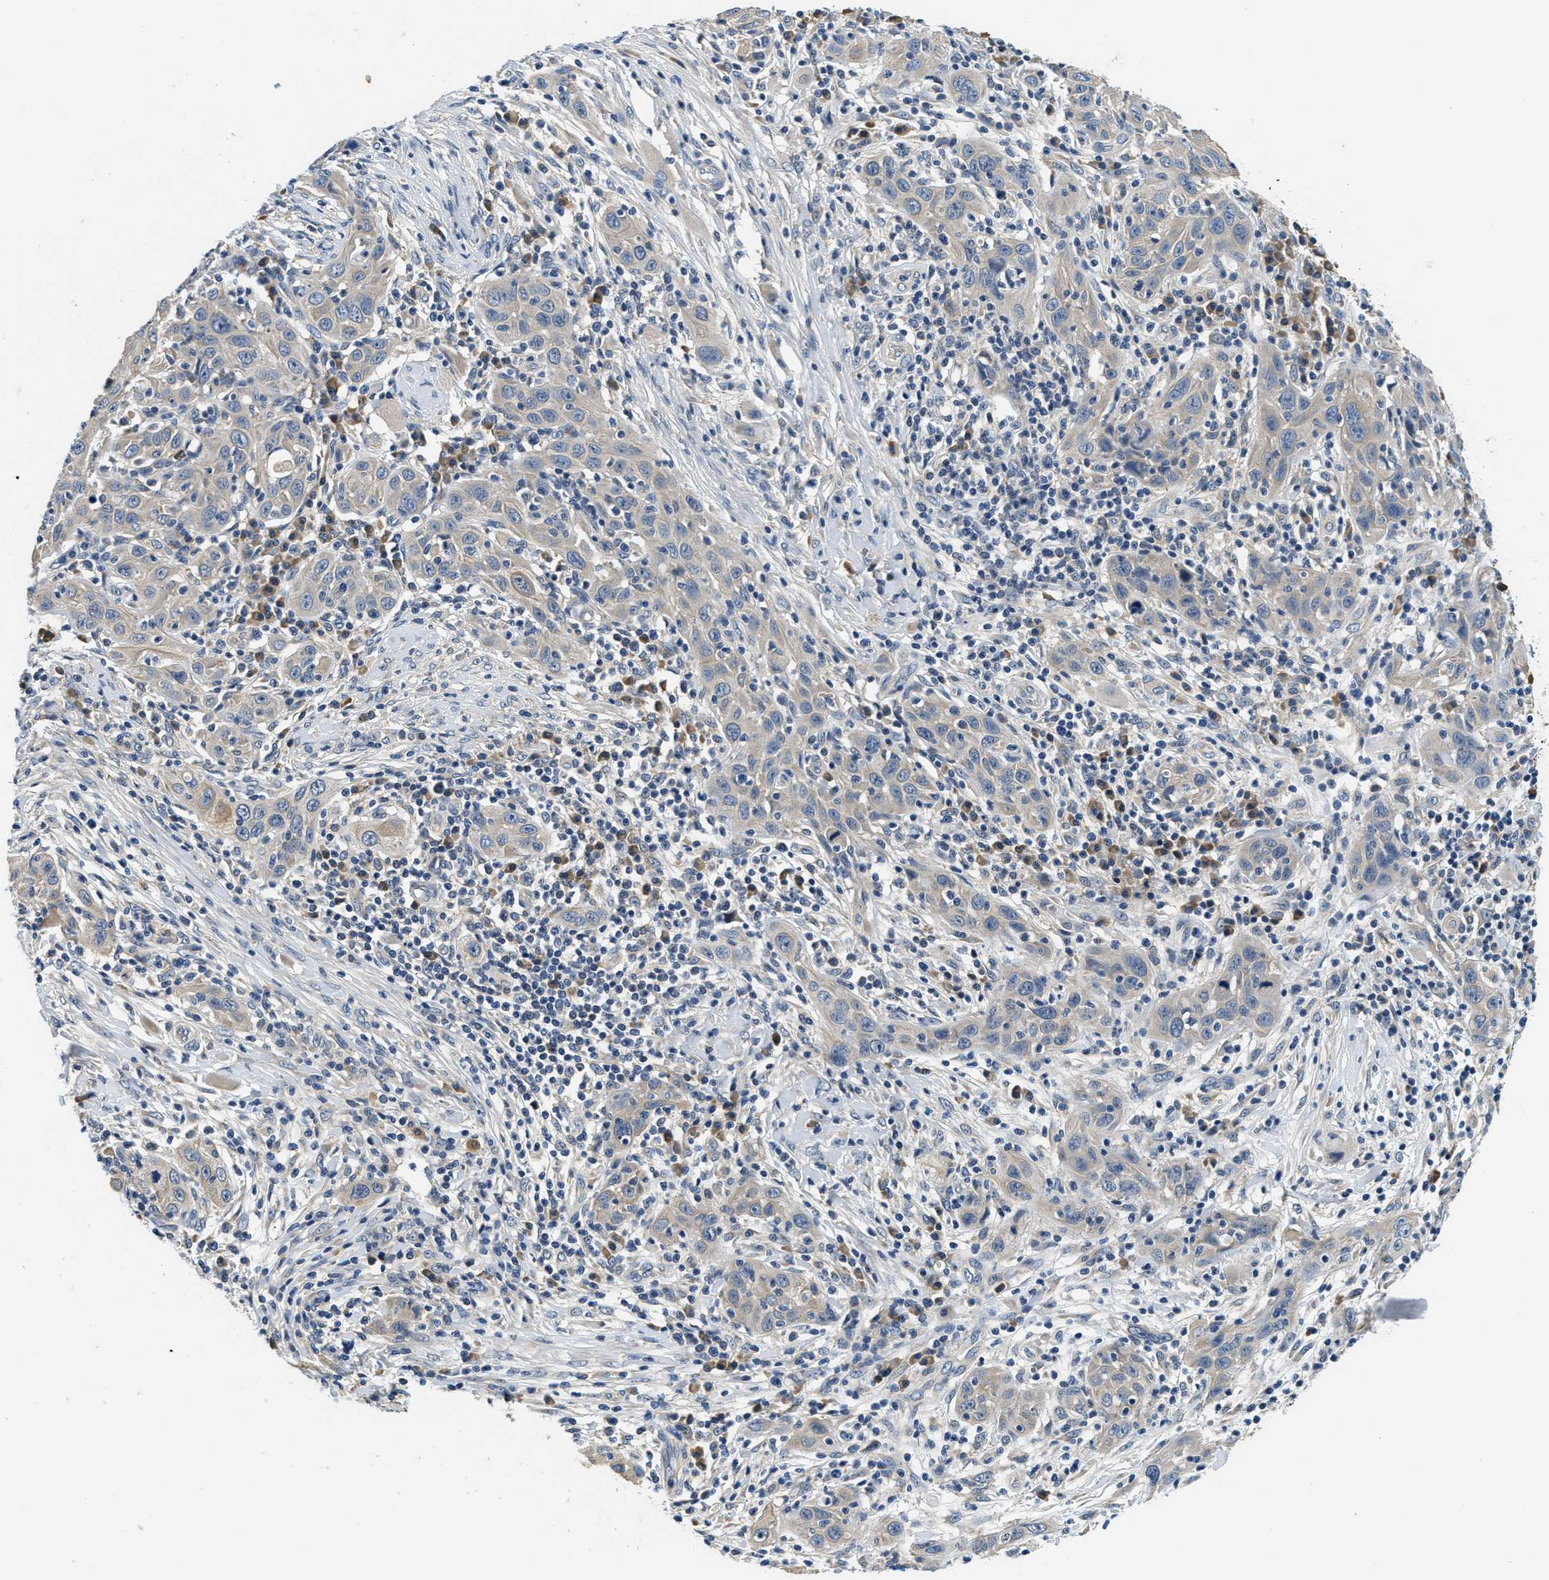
{"staining": {"intensity": "weak", "quantity": "<25%", "location": "cytoplasmic/membranous"}, "tissue": "skin cancer", "cell_type": "Tumor cells", "image_type": "cancer", "snomed": [{"axis": "morphology", "description": "Squamous cell carcinoma, NOS"}, {"axis": "topography", "description": "Skin"}], "caption": "Skin cancer (squamous cell carcinoma) stained for a protein using immunohistochemistry (IHC) demonstrates no staining tumor cells.", "gene": "ALDH3A2", "patient": {"sex": "female", "age": 88}}